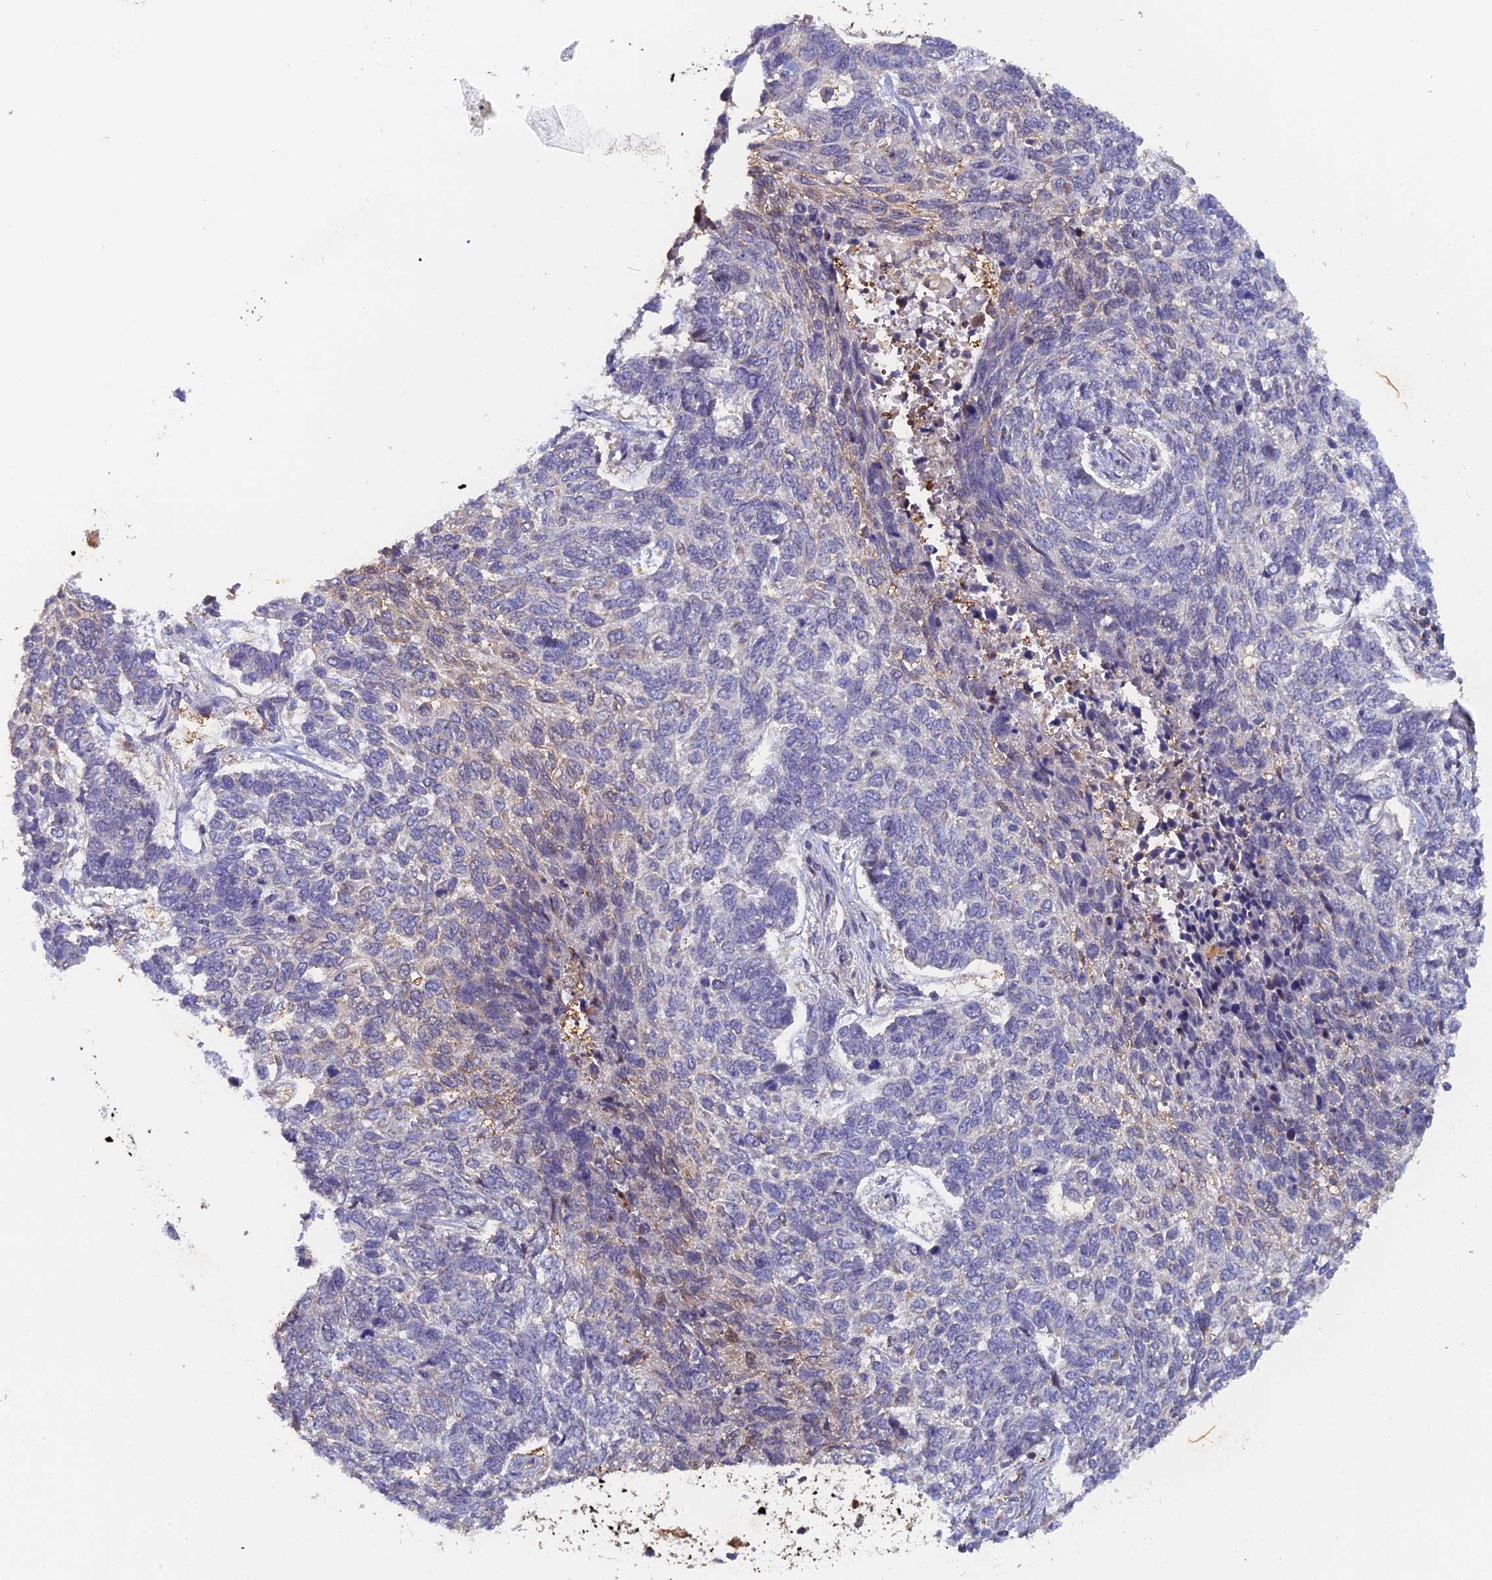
{"staining": {"intensity": "negative", "quantity": "none", "location": "none"}, "tissue": "skin cancer", "cell_type": "Tumor cells", "image_type": "cancer", "snomed": [{"axis": "morphology", "description": "Basal cell carcinoma"}, {"axis": "topography", "description": "Skin"}], "caption": "Protein analysis of skin cancer exhibits no significant staining in tumor cells.", "gene": "FAM98C", "patient": {"sex": "female", "age": 65}}